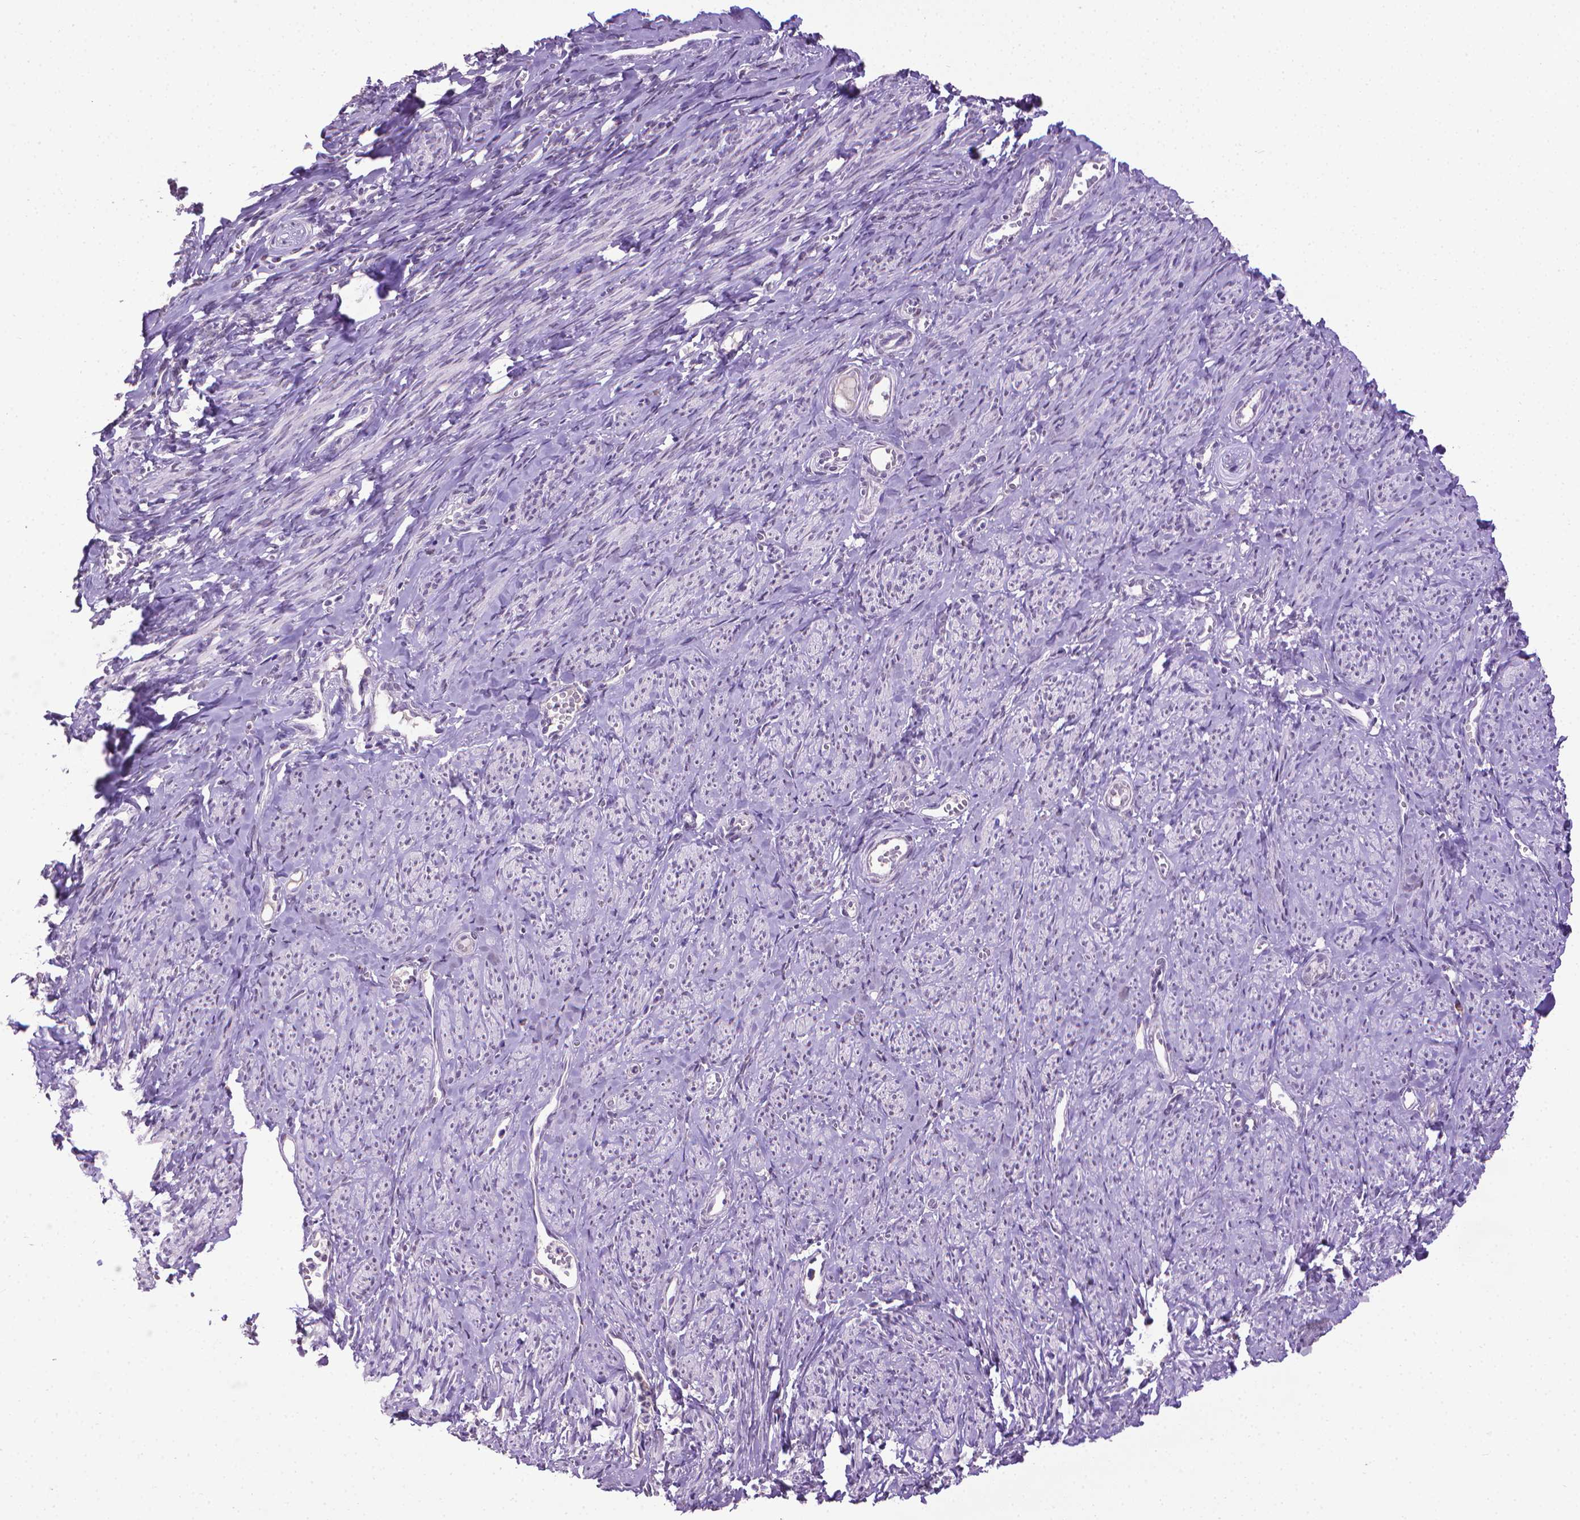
{"staining": {"intensity": "negative", "quantity": "none", "location": "none"}, "tissue": "smooth muscle", "cell_type": "Smooth muscle cells", "image_type": "normal", "snomed": [{"axis": "morphology", "description": "Normal tissue, NOS"}, {"axis": "topography", "description": "Smooth muscle"}], "caption": "IHC of normal smooth muscle shows no positivity in smooth muscle cells.", "gene": "KMO", "patient": {"sex": "female", "age": 65}}